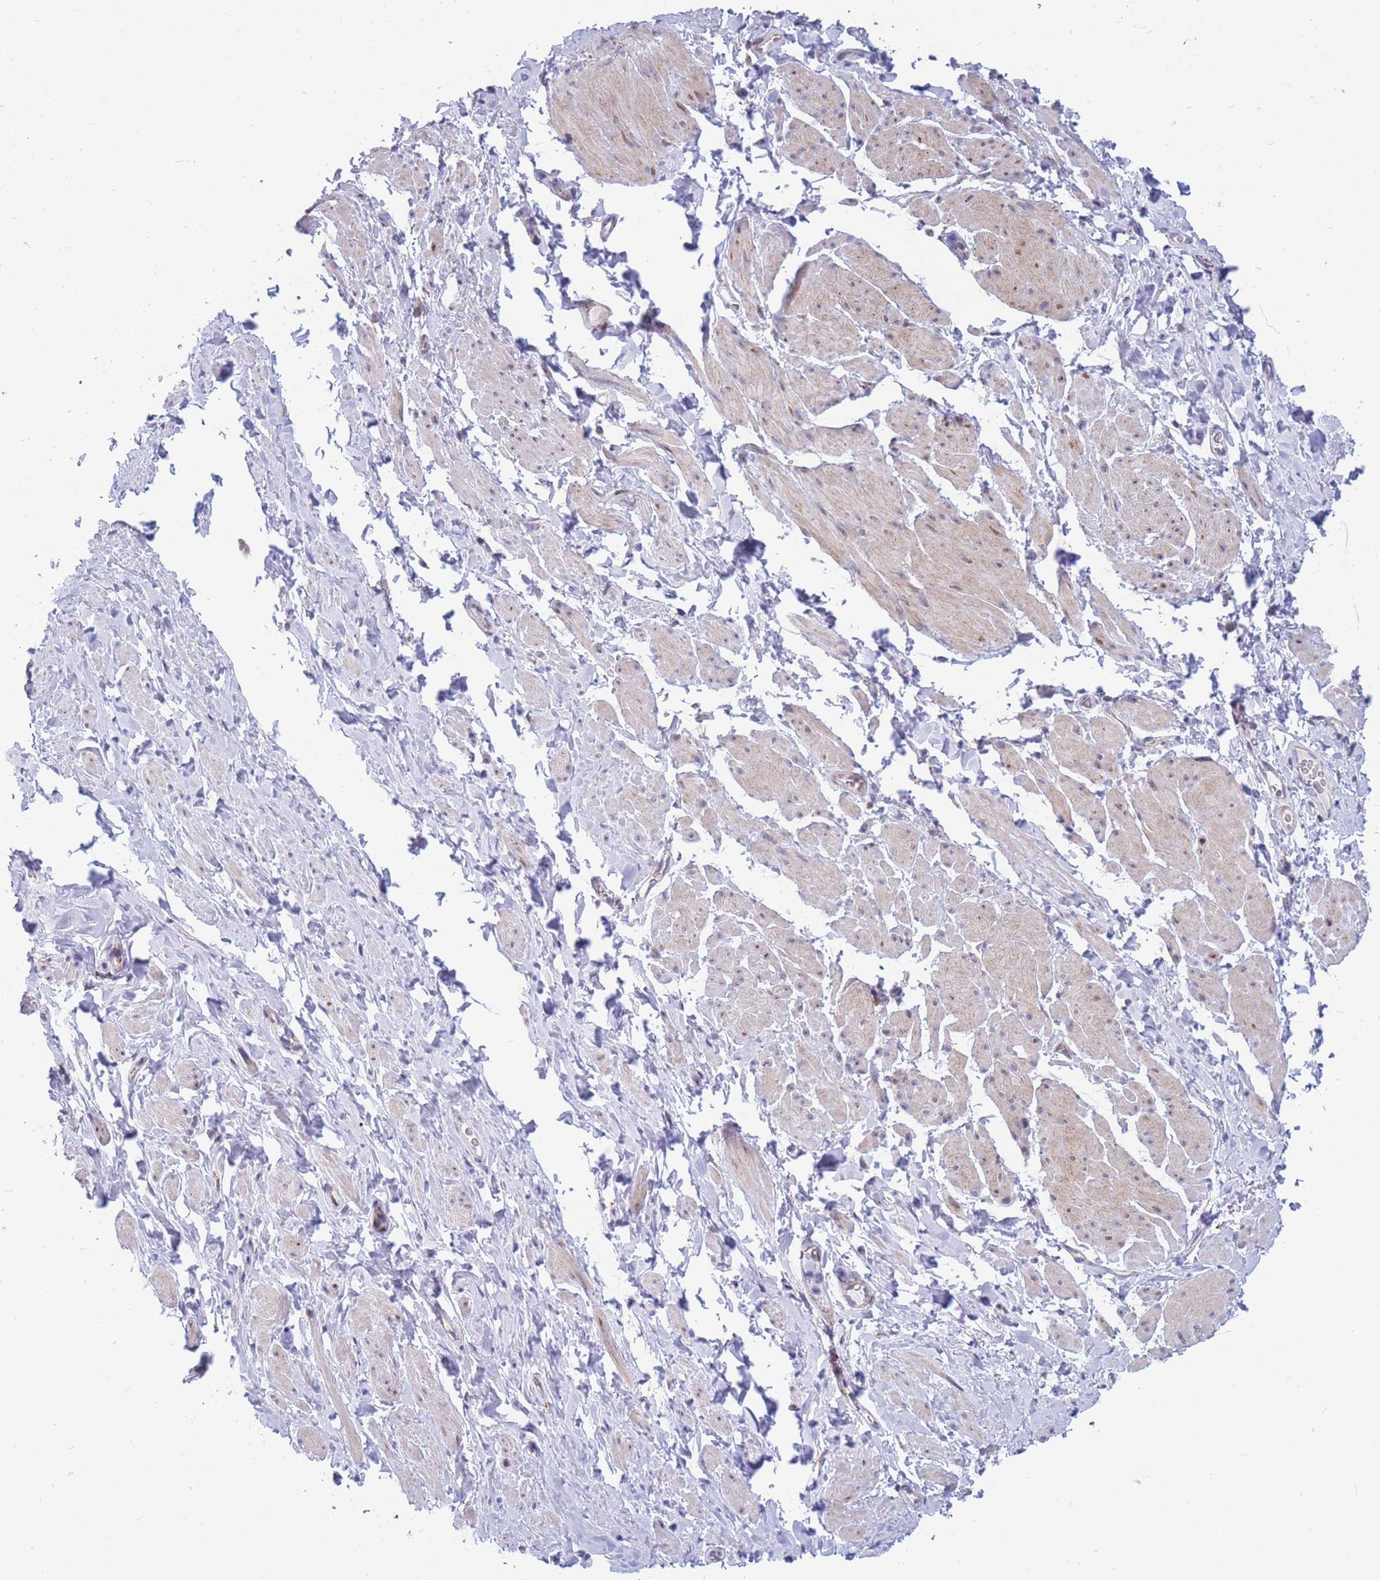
{"staining": {"intensity": "moderate", "quantity": ">75%", "location": "nuclear"}, "tissue": "smooth muscle", "cell_type": "Smooth muscle cells", "image_type": "normal", "snomed": [{"axis": "morphology", "description": "Normal tissue, NOS"}, {"axis": "topography", "description": "Smooth muscle"}, {"axis": "topography", "description": "Peripheral nerve tissue"}], "caption": "A medium amount of moderate nuclear positivity is present in about >75% of smooth muscle cells in benign smooth muscle.", "gene": "HSPE1", "patient": {"sex": "male", "age": 69}}